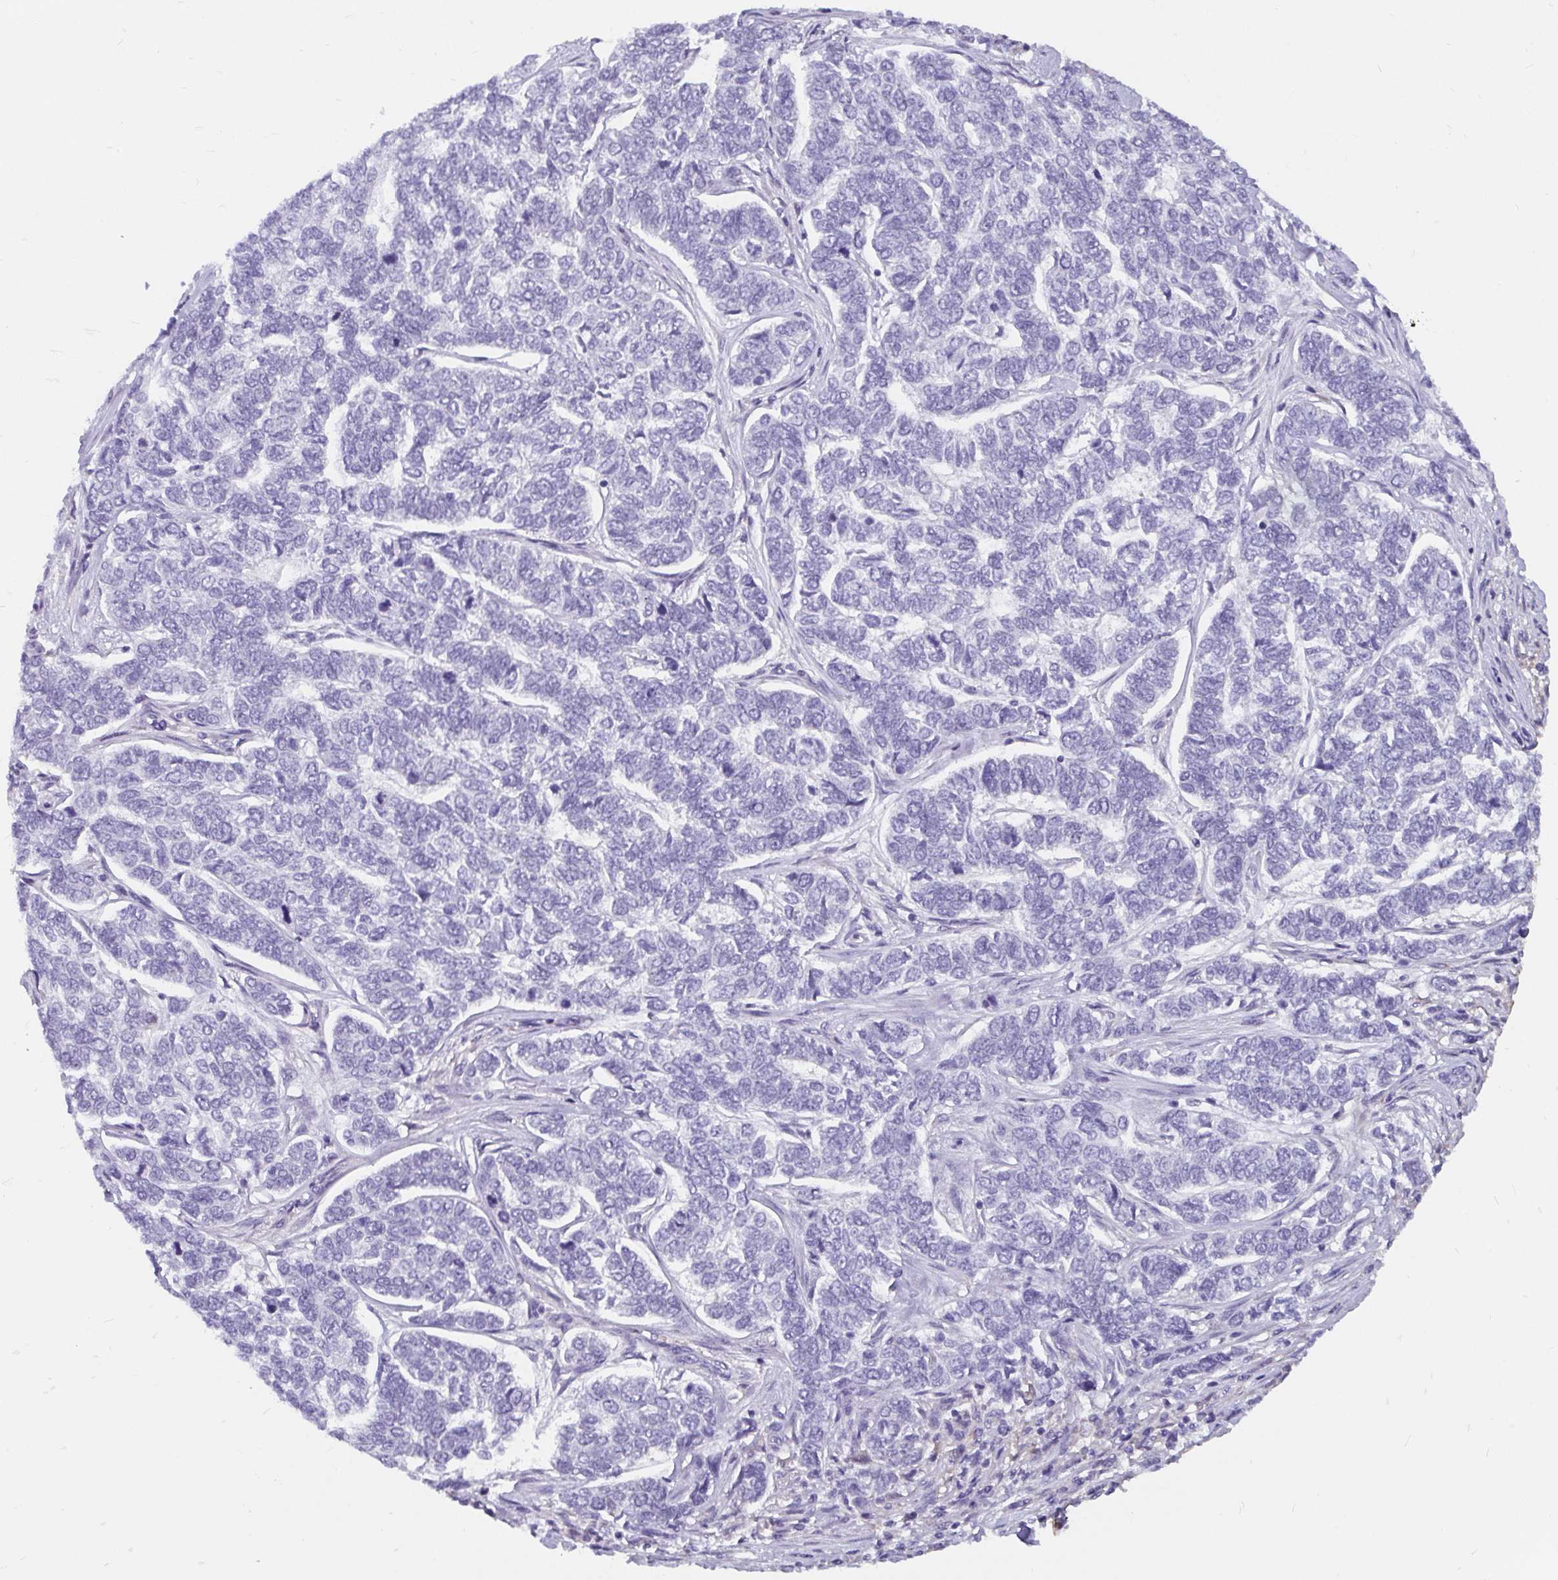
{"staining": {"intensity": "negative", "quantity": "none", "location": "none"}, "tissue": "skin cancer", "cell_type": "Tumor cells", "image_type": "cancer", "snomed": [{"axis": "morphology", "description": "Basal cell carcinoma"}, {"axis": "topography", "description": "Skin"}], "caption": "The micrograph displays no significant expression in tumor cells of basal cell carcinoma (skin).", "gene": "ADAMTS6", "patient": {"sex": "female", "age": 65}}